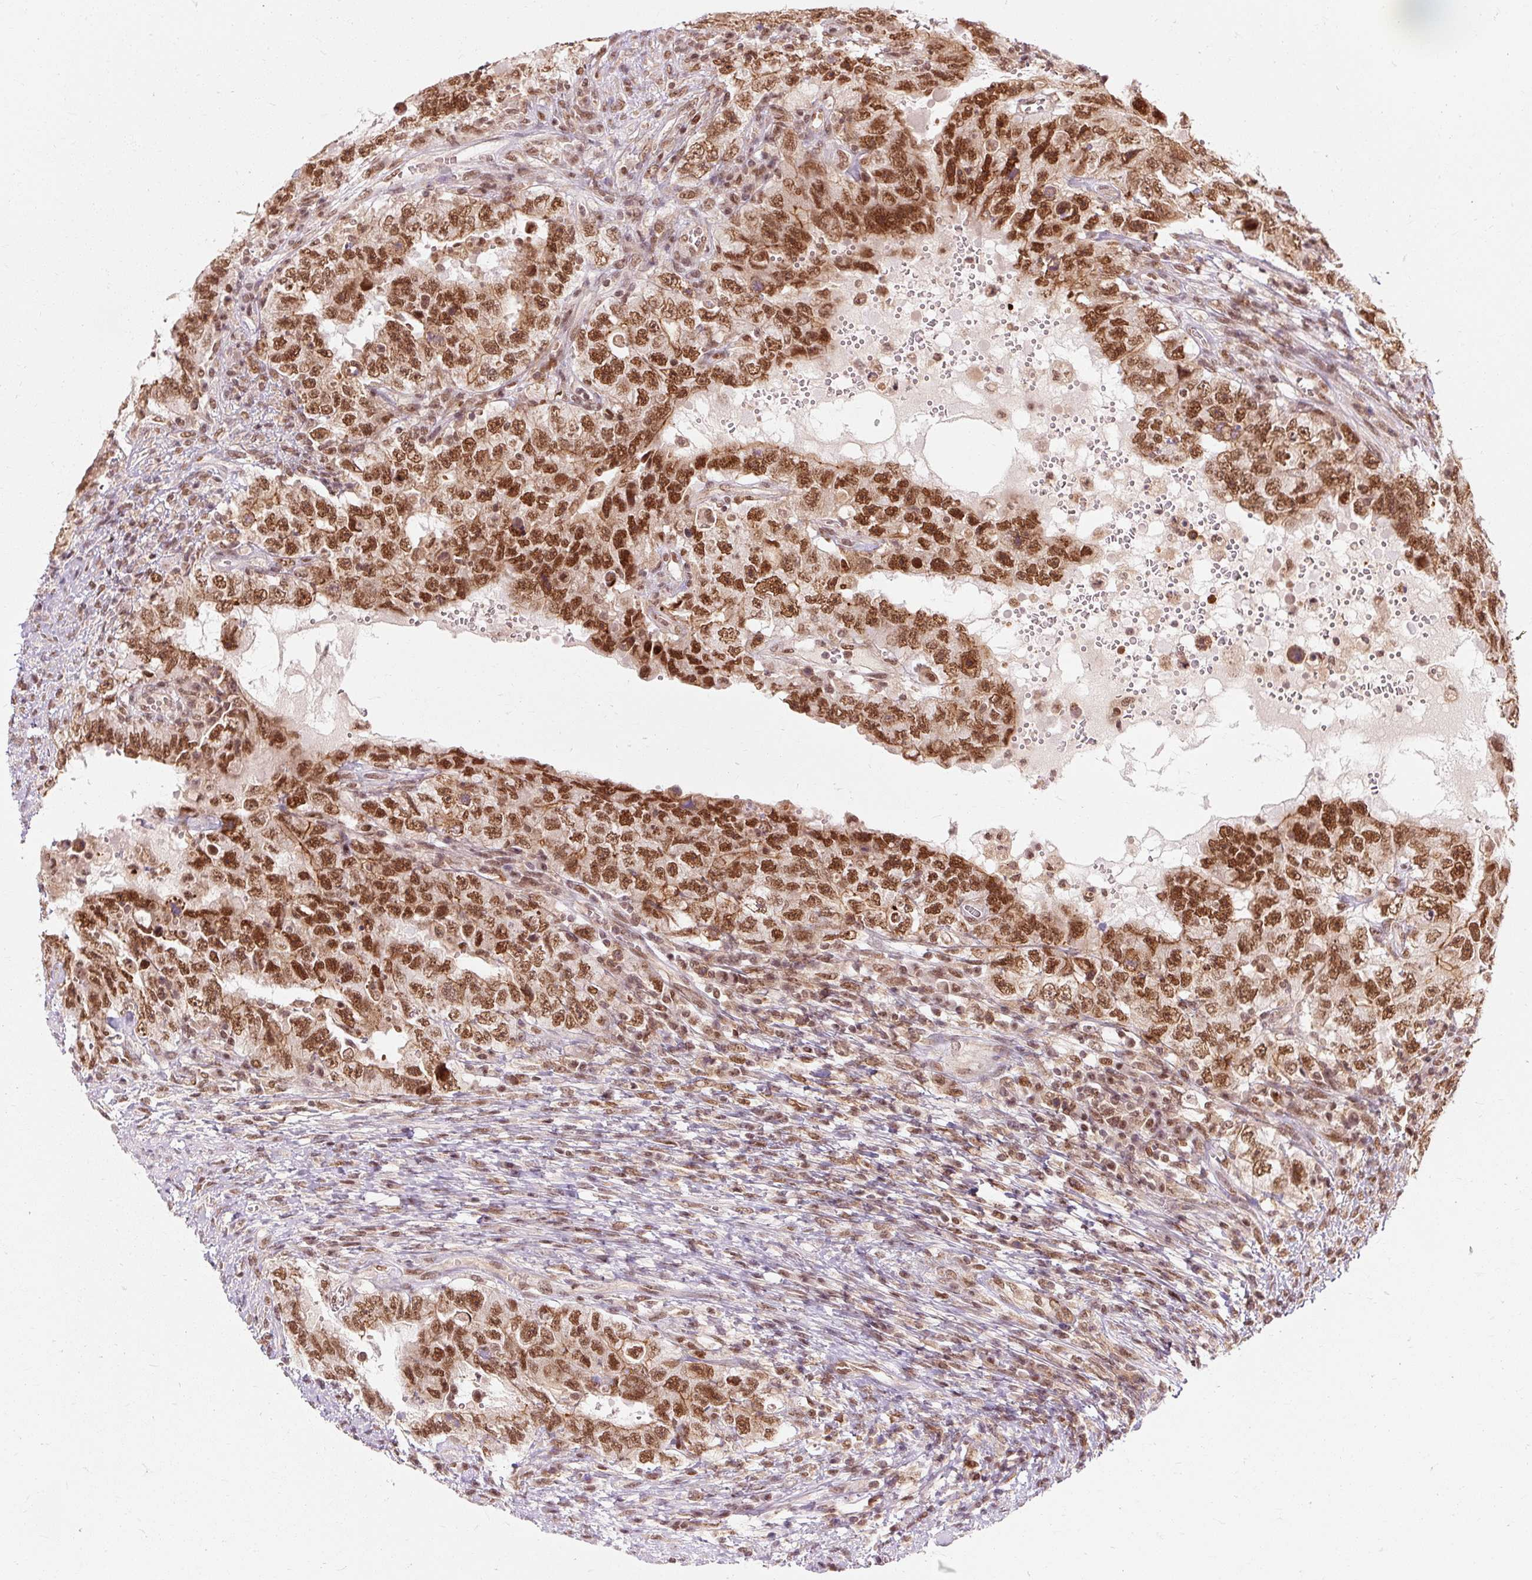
{"staining": {"intensity": "strong", "quantity": ">75%", "location": "nuclear"}, "tissue": "testis cancer", "cell_type": "Tumor cells", "image_type": "cancer", "snomed": [{"axis": "morphology", "description": "Carcinoma, Embryonal, NOS"}, {"axis": "topography", "description": "Testis"}], "caption": "Strong nuclear positivity is appreciated in about >75% of tumor cells in testis embryonal carcinoma. The staining was performed using DAB (3,3'-diaminobenzidine), with brown indicating positive protein expression. Nuclei are stained blue with hematoxylin.", "gene": "CSTF1", "patient": {"sex": "male", "age": 26}}